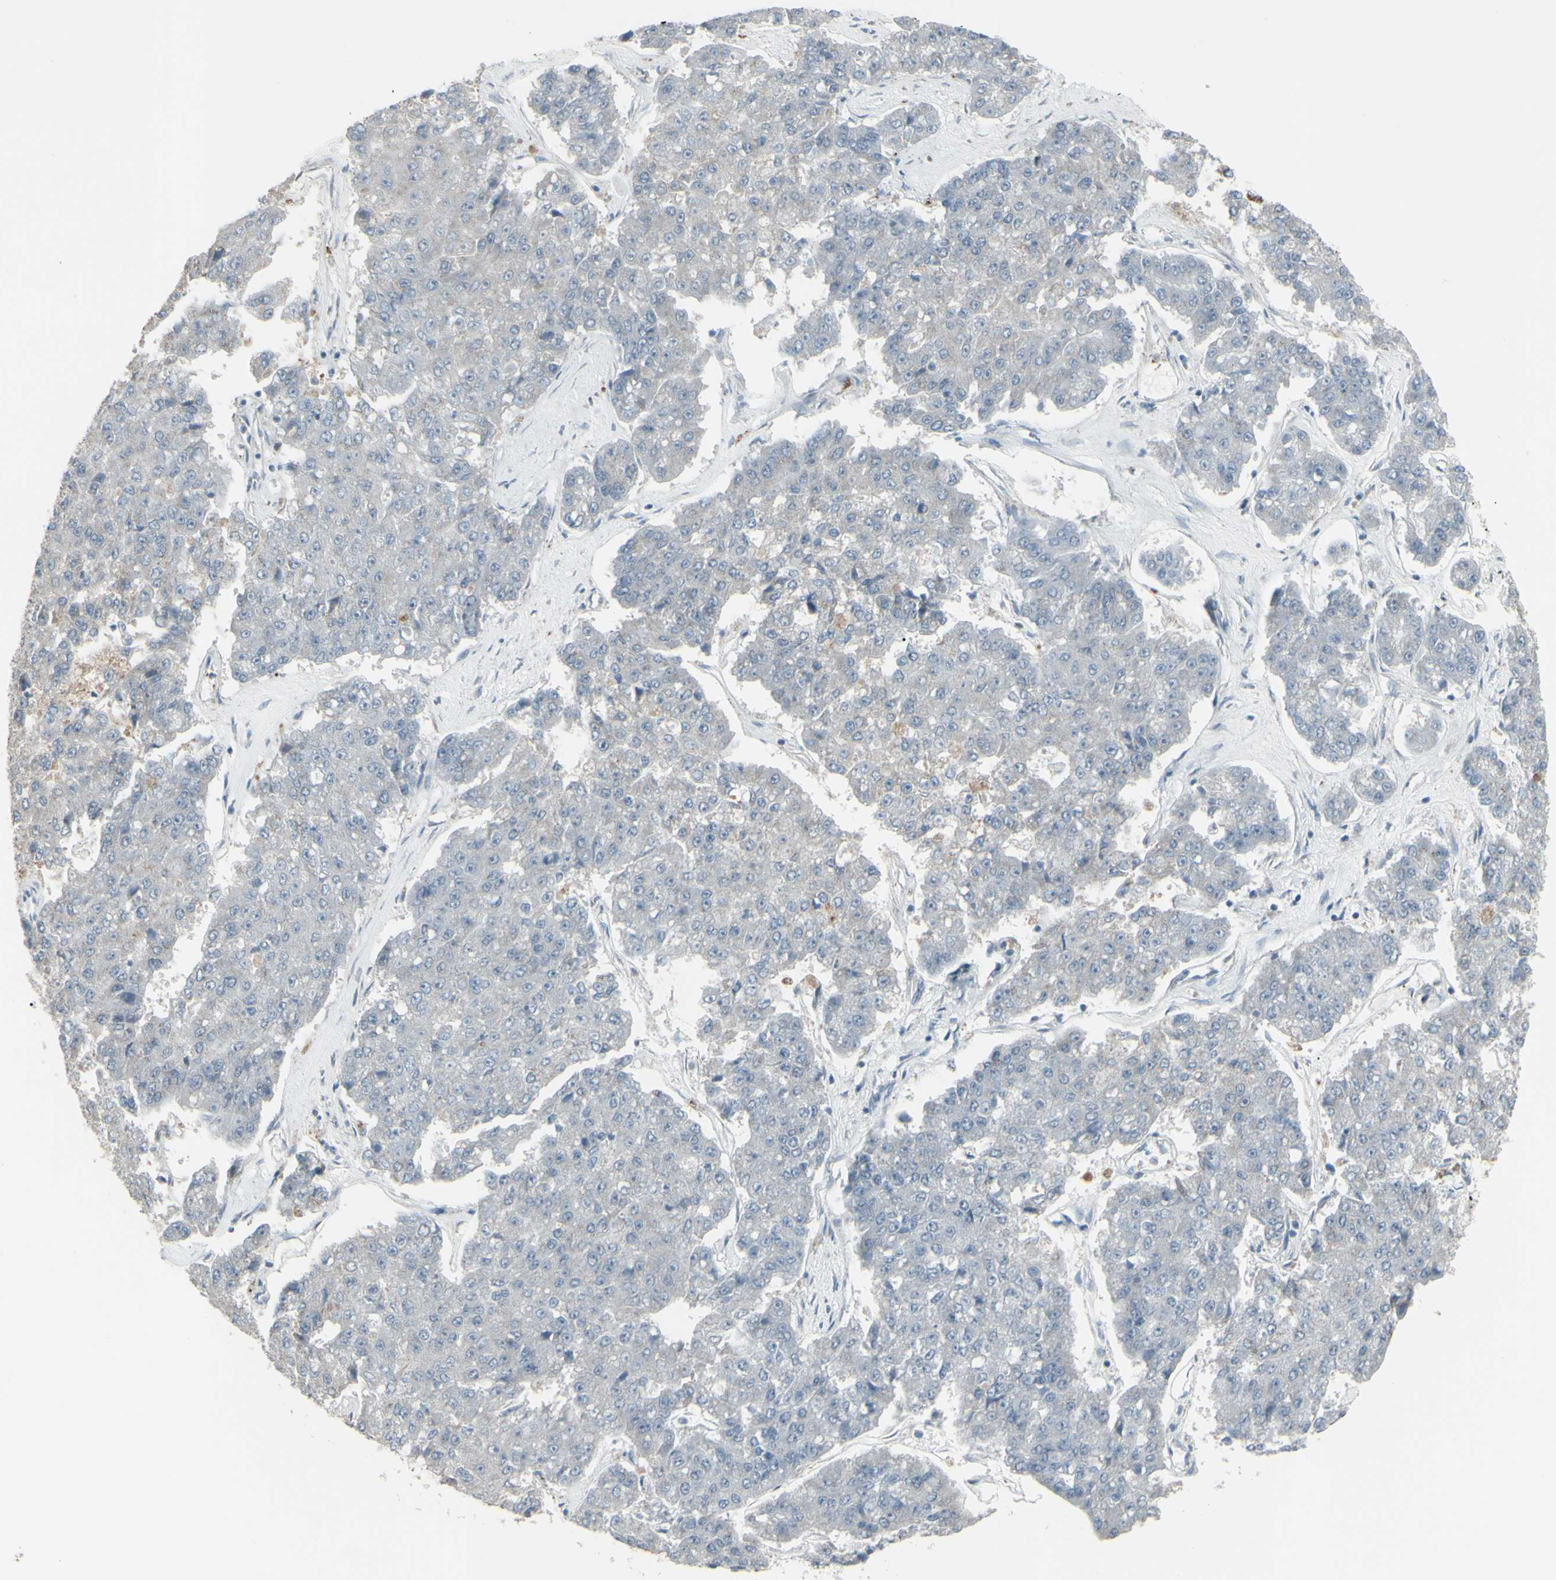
{"staining": {"intensity": "negative", "quantity": "none", "location": "none"}, "tissue": "pancreatic cancer", "cell_type": "Tumor cells", "image_type": "cancer", "snomed": [{"axis": "morphology", "description": "Adenocarcinoma, NOS"}, {"axis": "topography", "description": "Pancreas"}], "caption": "DAB (3,3'-diaminobenzidine) immunohistochemical staining of human pancreatic cancer reveals no significant staining in tumor cells. The staining is performed using DAB (3,3'-diaminobenzidine) brown chromogen with nuclei counter-stained in using hematoxylin.", "gene": "CD79B", "patient": {"sex": "male", "age": 50}}